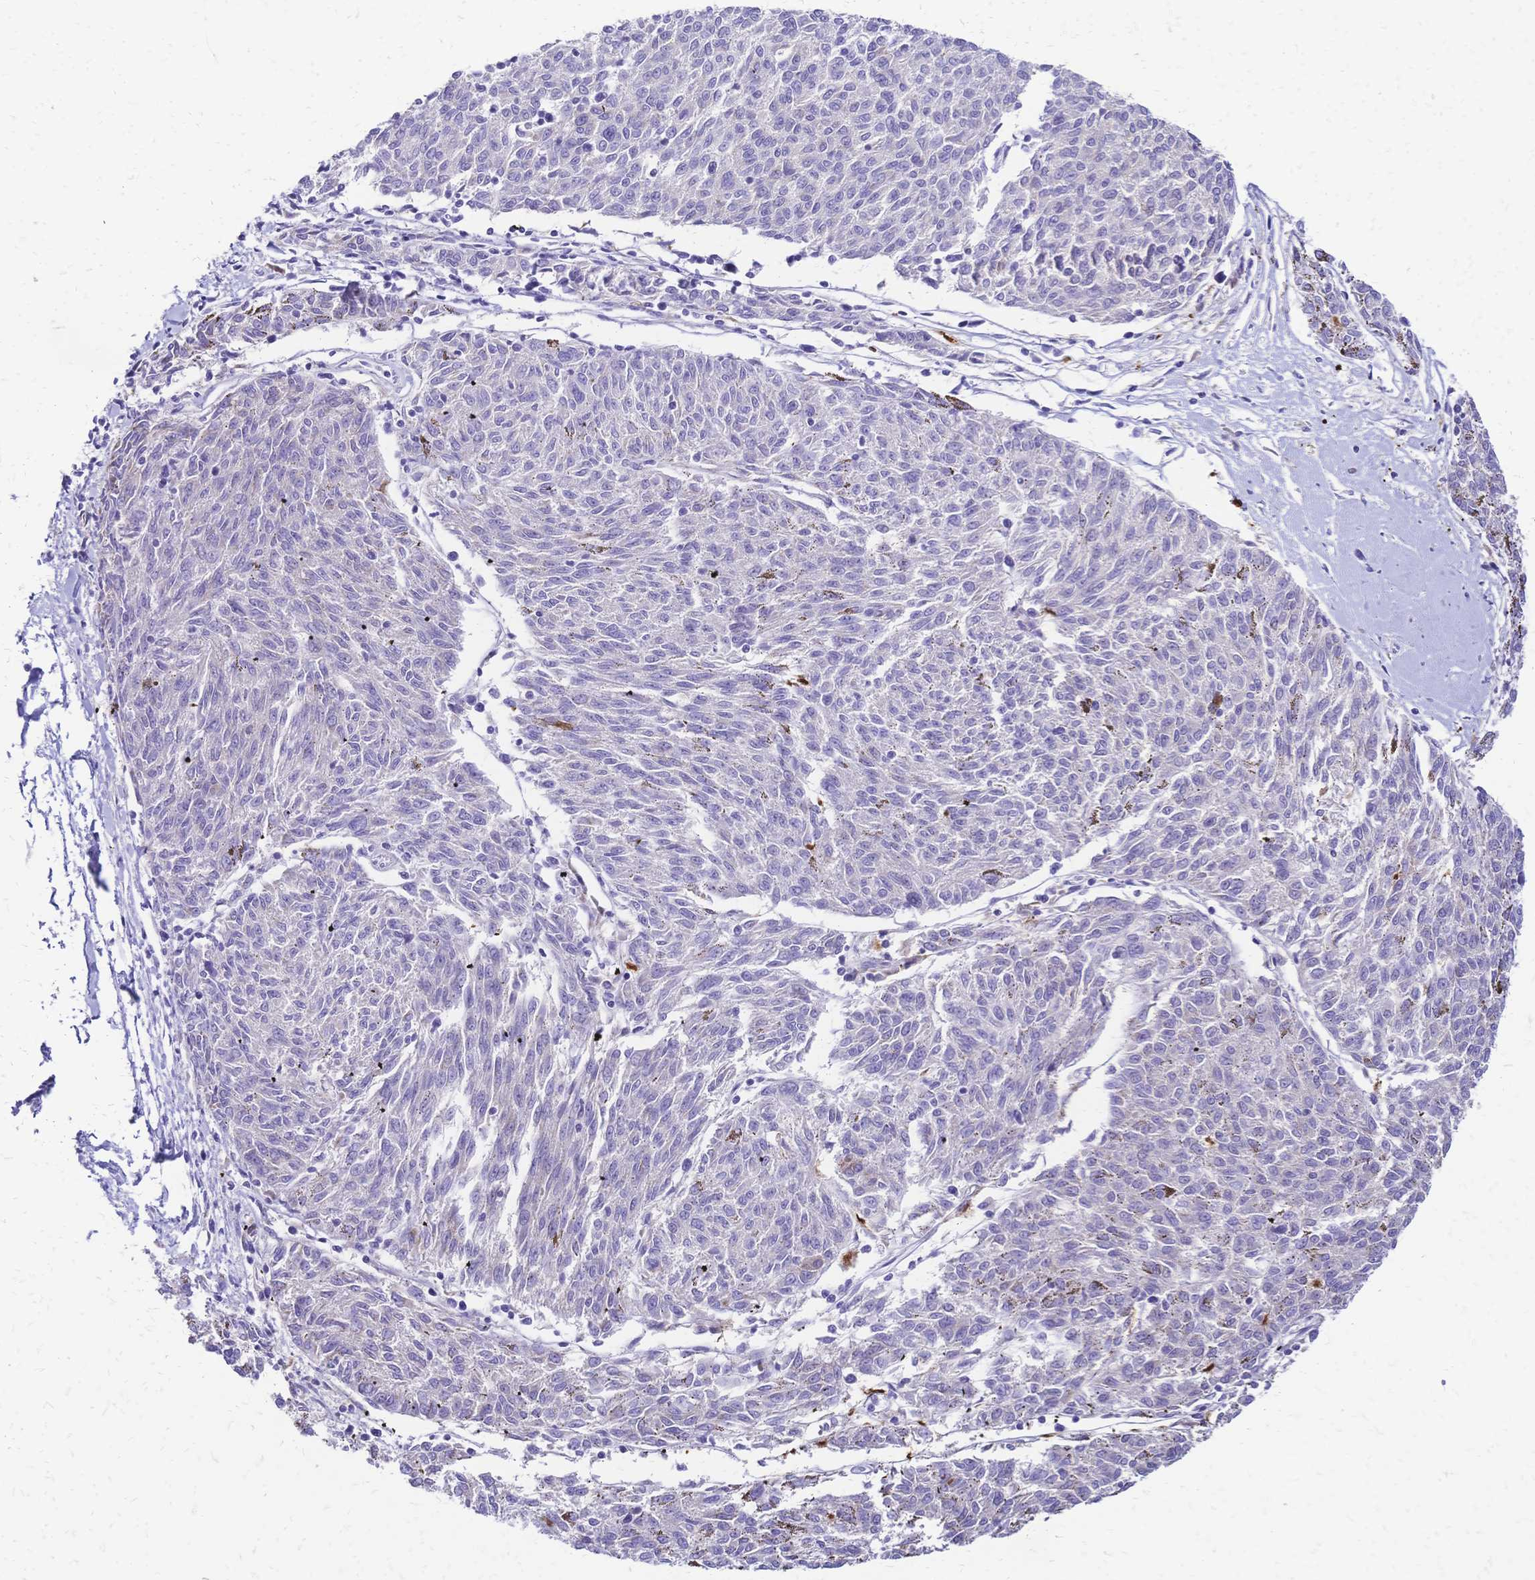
{"staining": {"intensity": "negative", "quantity": "none", "location": "none"}, "tissue": "melanoma", "cell_type": "Tumor cells", "image_type": "cancer", "snomed": [{"axis": "morphology", "description": "Malignant melanoma, NOS"}, {"axis": "topography", "description": "Skin"}], "caption": "This is an IHC micrograph of malignant melanoma. There is no positivity in tumor cells.", "gene": "GRB7", "patient": {"sex": "female", "age": 72}}